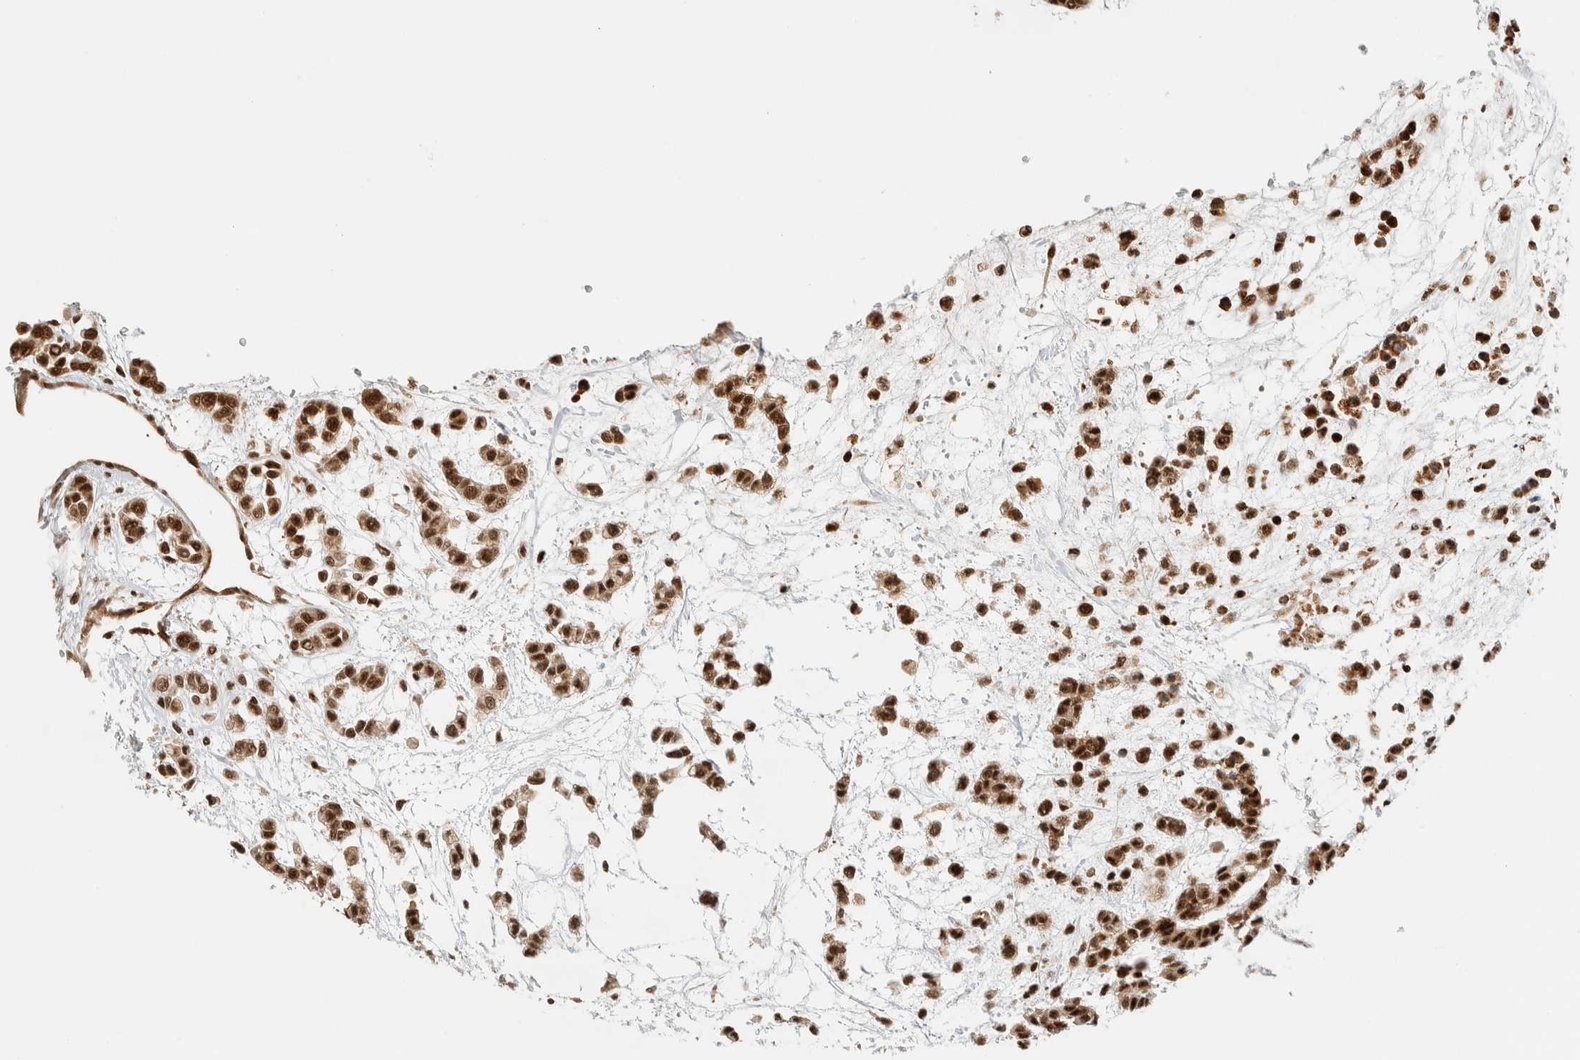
{"staining": {"intensity": "strong", "quantity": ">75%", "location": "cytoplasmic/membranous,nuclear"}, "tissue": "head and neck cancer", "cell_type": "Tumor cells", "image_type": "cancer", "snomed": [{"axis": "morphology", "description": "Adenocarcinoma, NOS"}, {"axis": "morphology", "description": "Adenoma, NOS"}, {"axis": "topography", "description": "Head-Neck"}], "caption": "High-magnification brightfield microscopy of head and neck adenocarcinoma stained with DAB (3,3'-diaminobenzidine) (brown) and counterstained with hematoxylin (blue). tumor cells exhibit strong cytoplasmic/membranous and nuclear expression is seen in about>75% of cells.", "gene": "SIK1", "patient": {"sex": "female", "age": 55}}